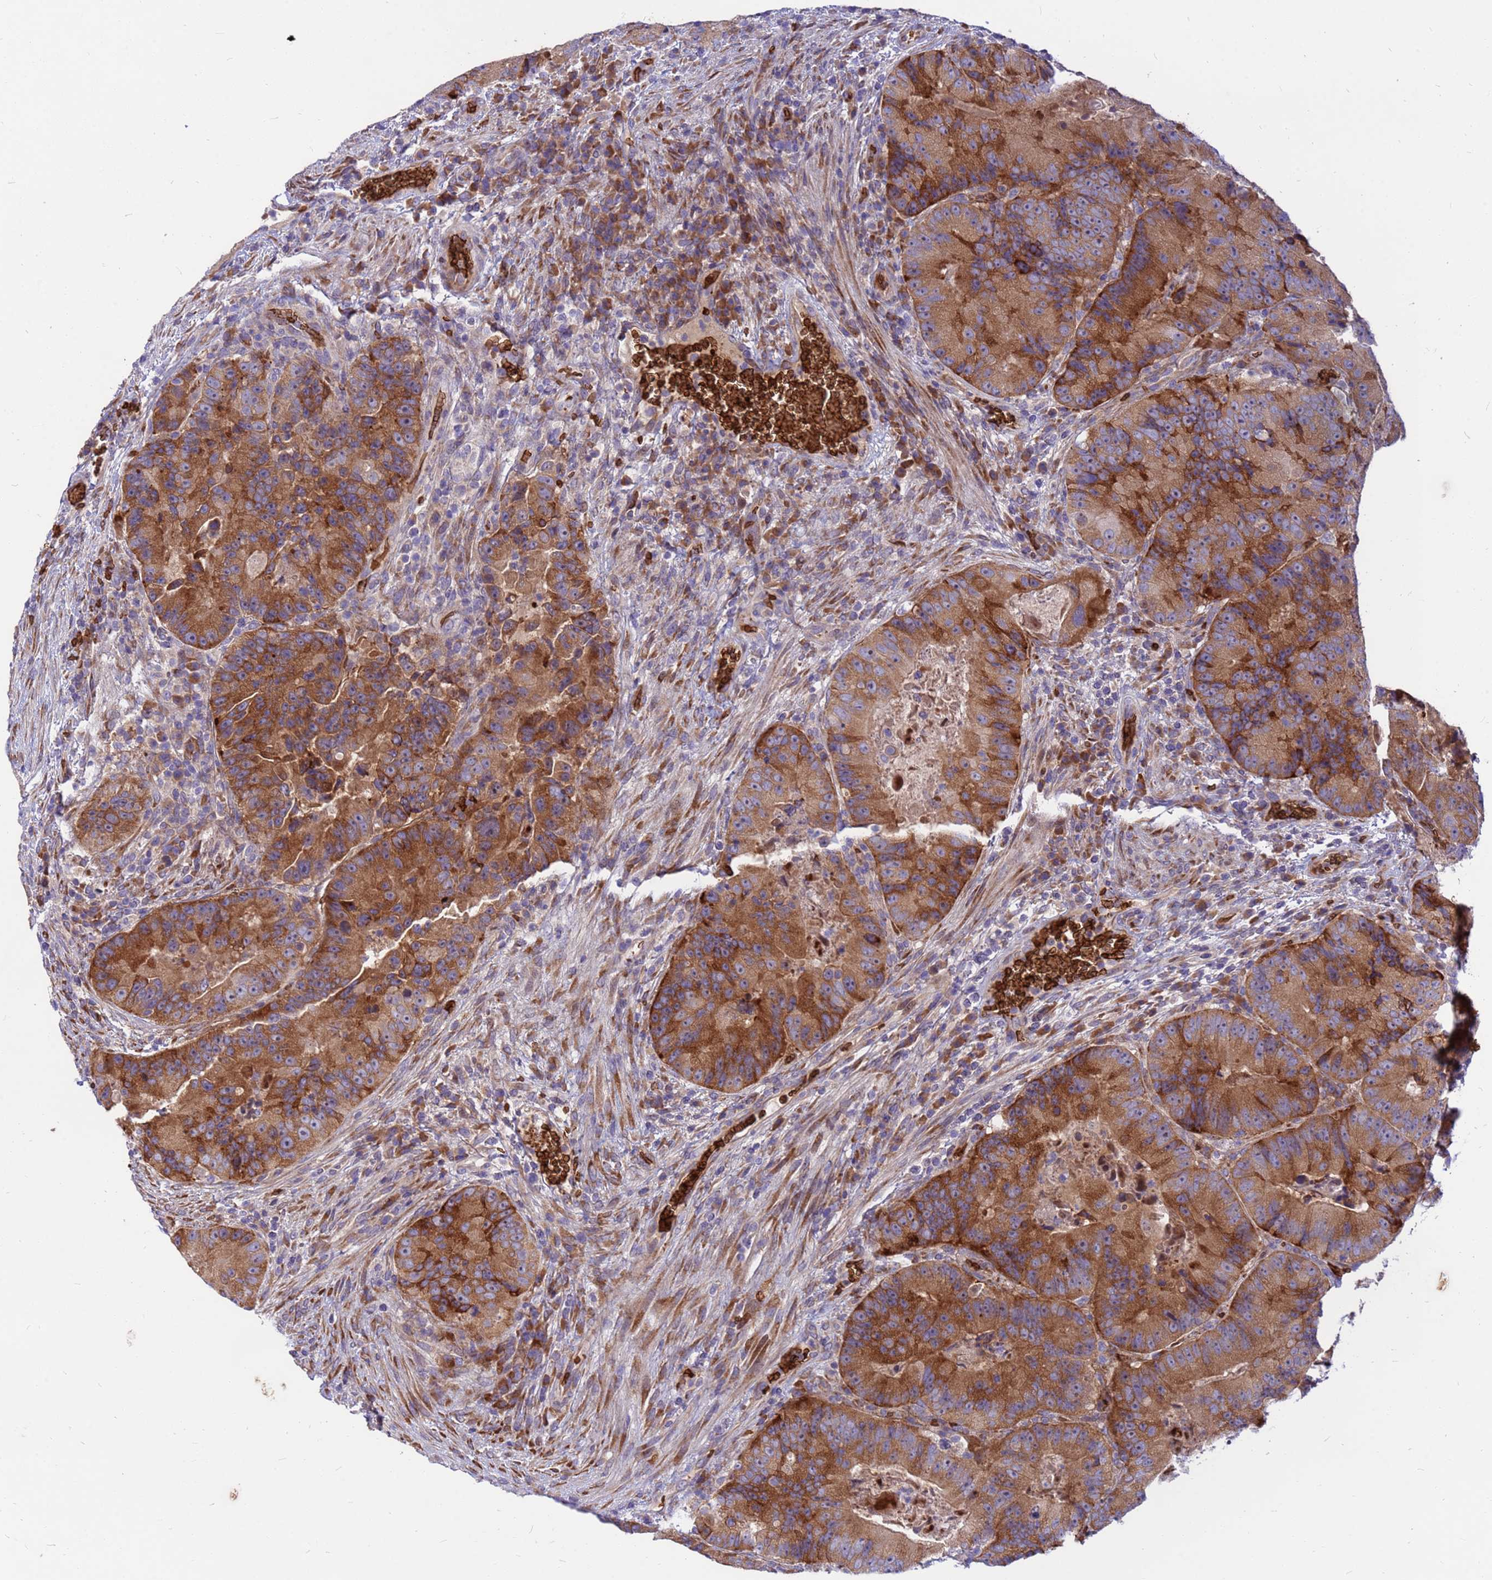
{"staining": {"intensity": "strong", "quantity": ">75%", "location": "cytoplasmic/membranous"}, "tissue": "colorectal cancer", "cell_type": "Tumor cells", "image_type": "cancer", "snomed": [{"axis": "morphology", "description": "Adenocarcinoma, NOS"}, {"axis": "topography", "description": "Colon"}], "caption": "The image displays a brown stain indicating the presence of a protein in the cytoplasmic/membranous of tumor cells in colorectal cancer (adenocarcinoma).", "gene": "ZNF669", "patient": {"sex": "female", "age": 86}}